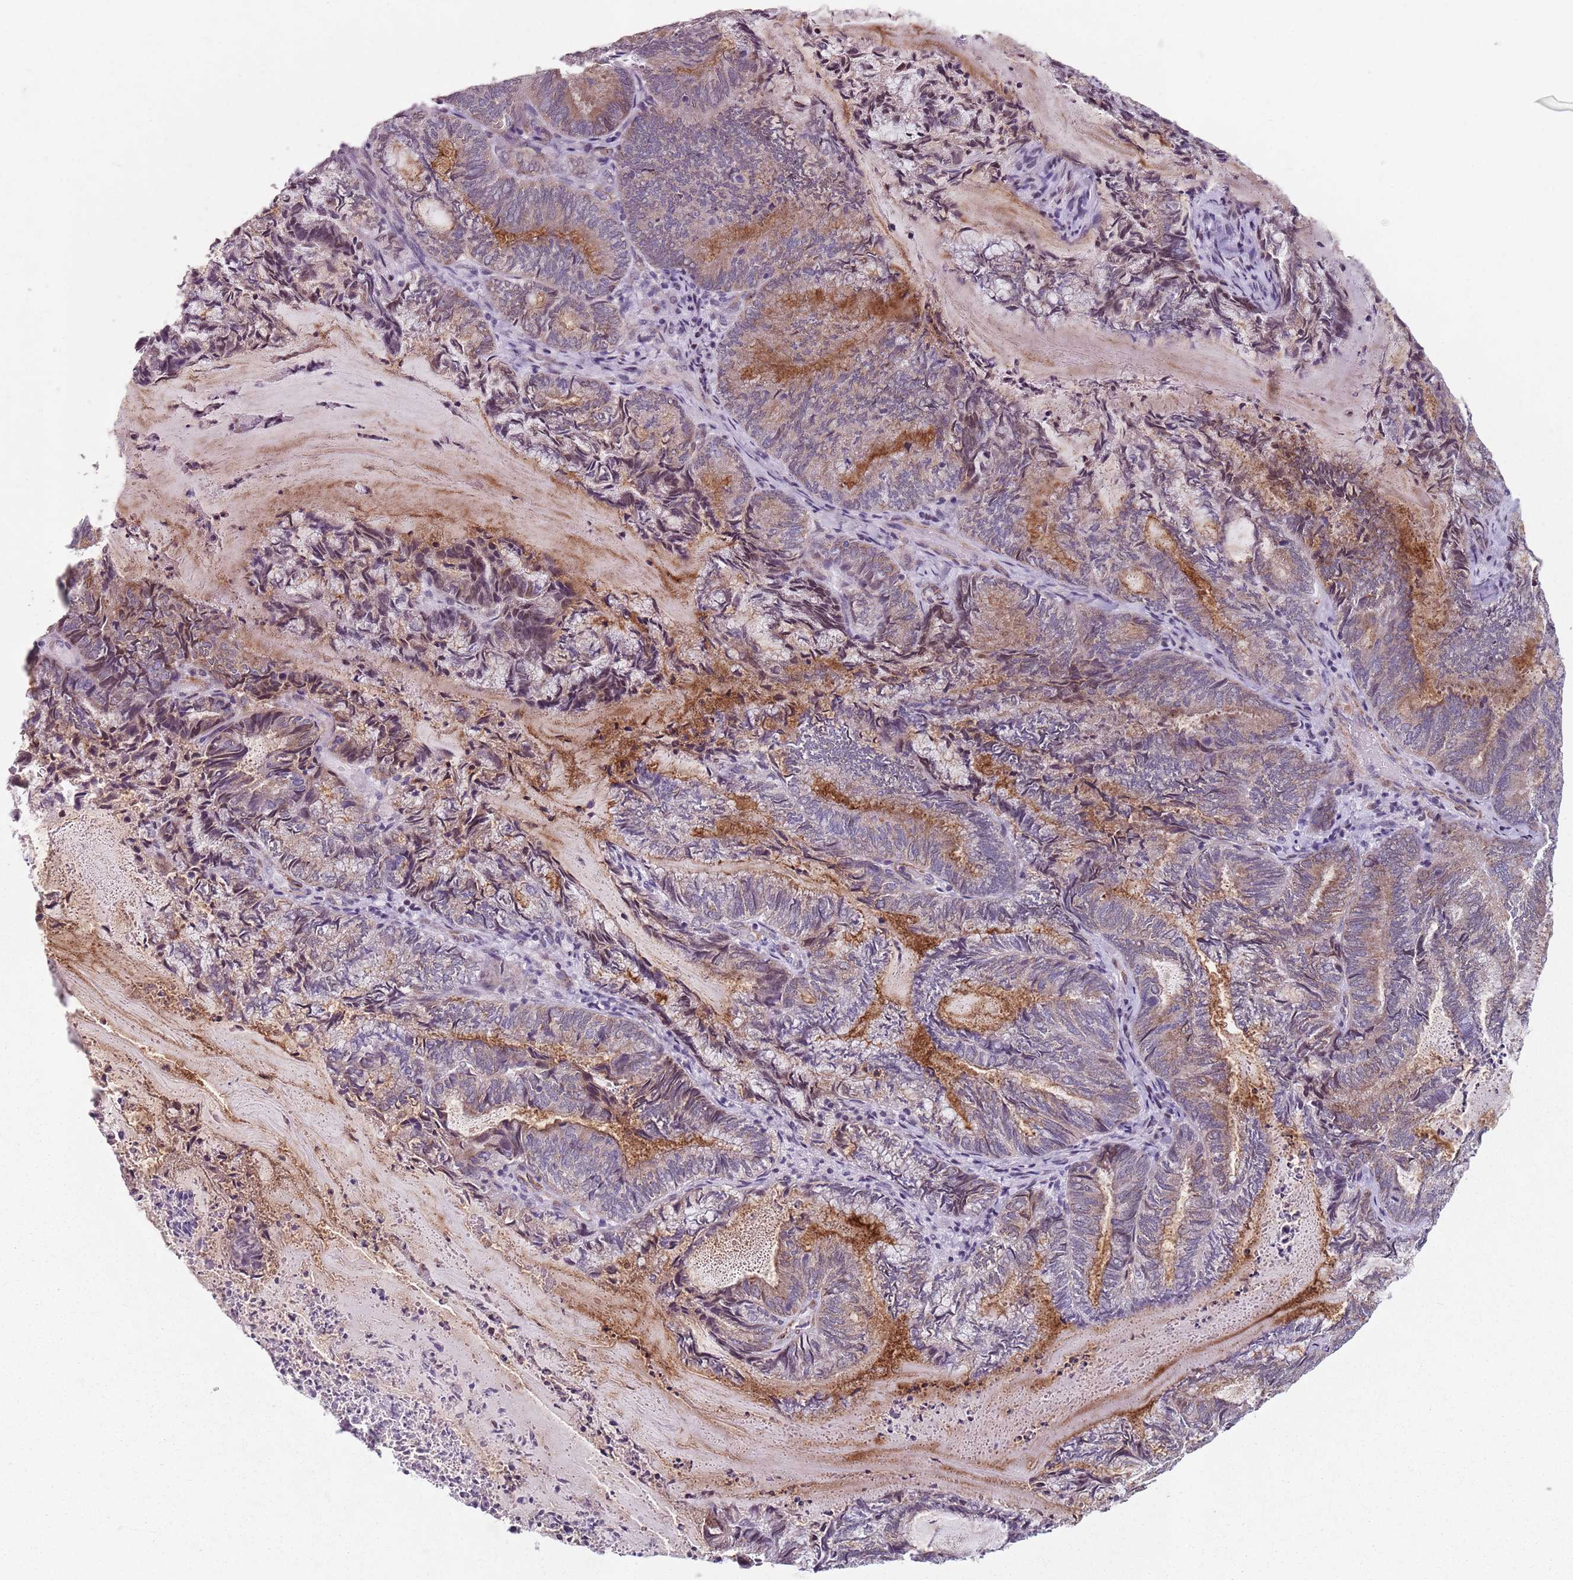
{"staining": {"intensity": "weak", "quantity": "25%-75%", "location": "cytoplasmic/membranous"}, "tissue": "endometrial cancer", "cell_type": "Tumor cells", "image_type": "cancer", "snomed": [{"axis": "morphology", "description": "Adenocarcinoma, NOS"}, {"axis": "topography", "description": "Endometrium"}], "caption": "The immunohistochemical stain labels weak cytoplasmic/membranous positivity in tumor cells of endometrial cancer tissue. Nuclei are stained in blue.", "gene": "TMC4", "patient": {"sex": "female", "age": 80}}